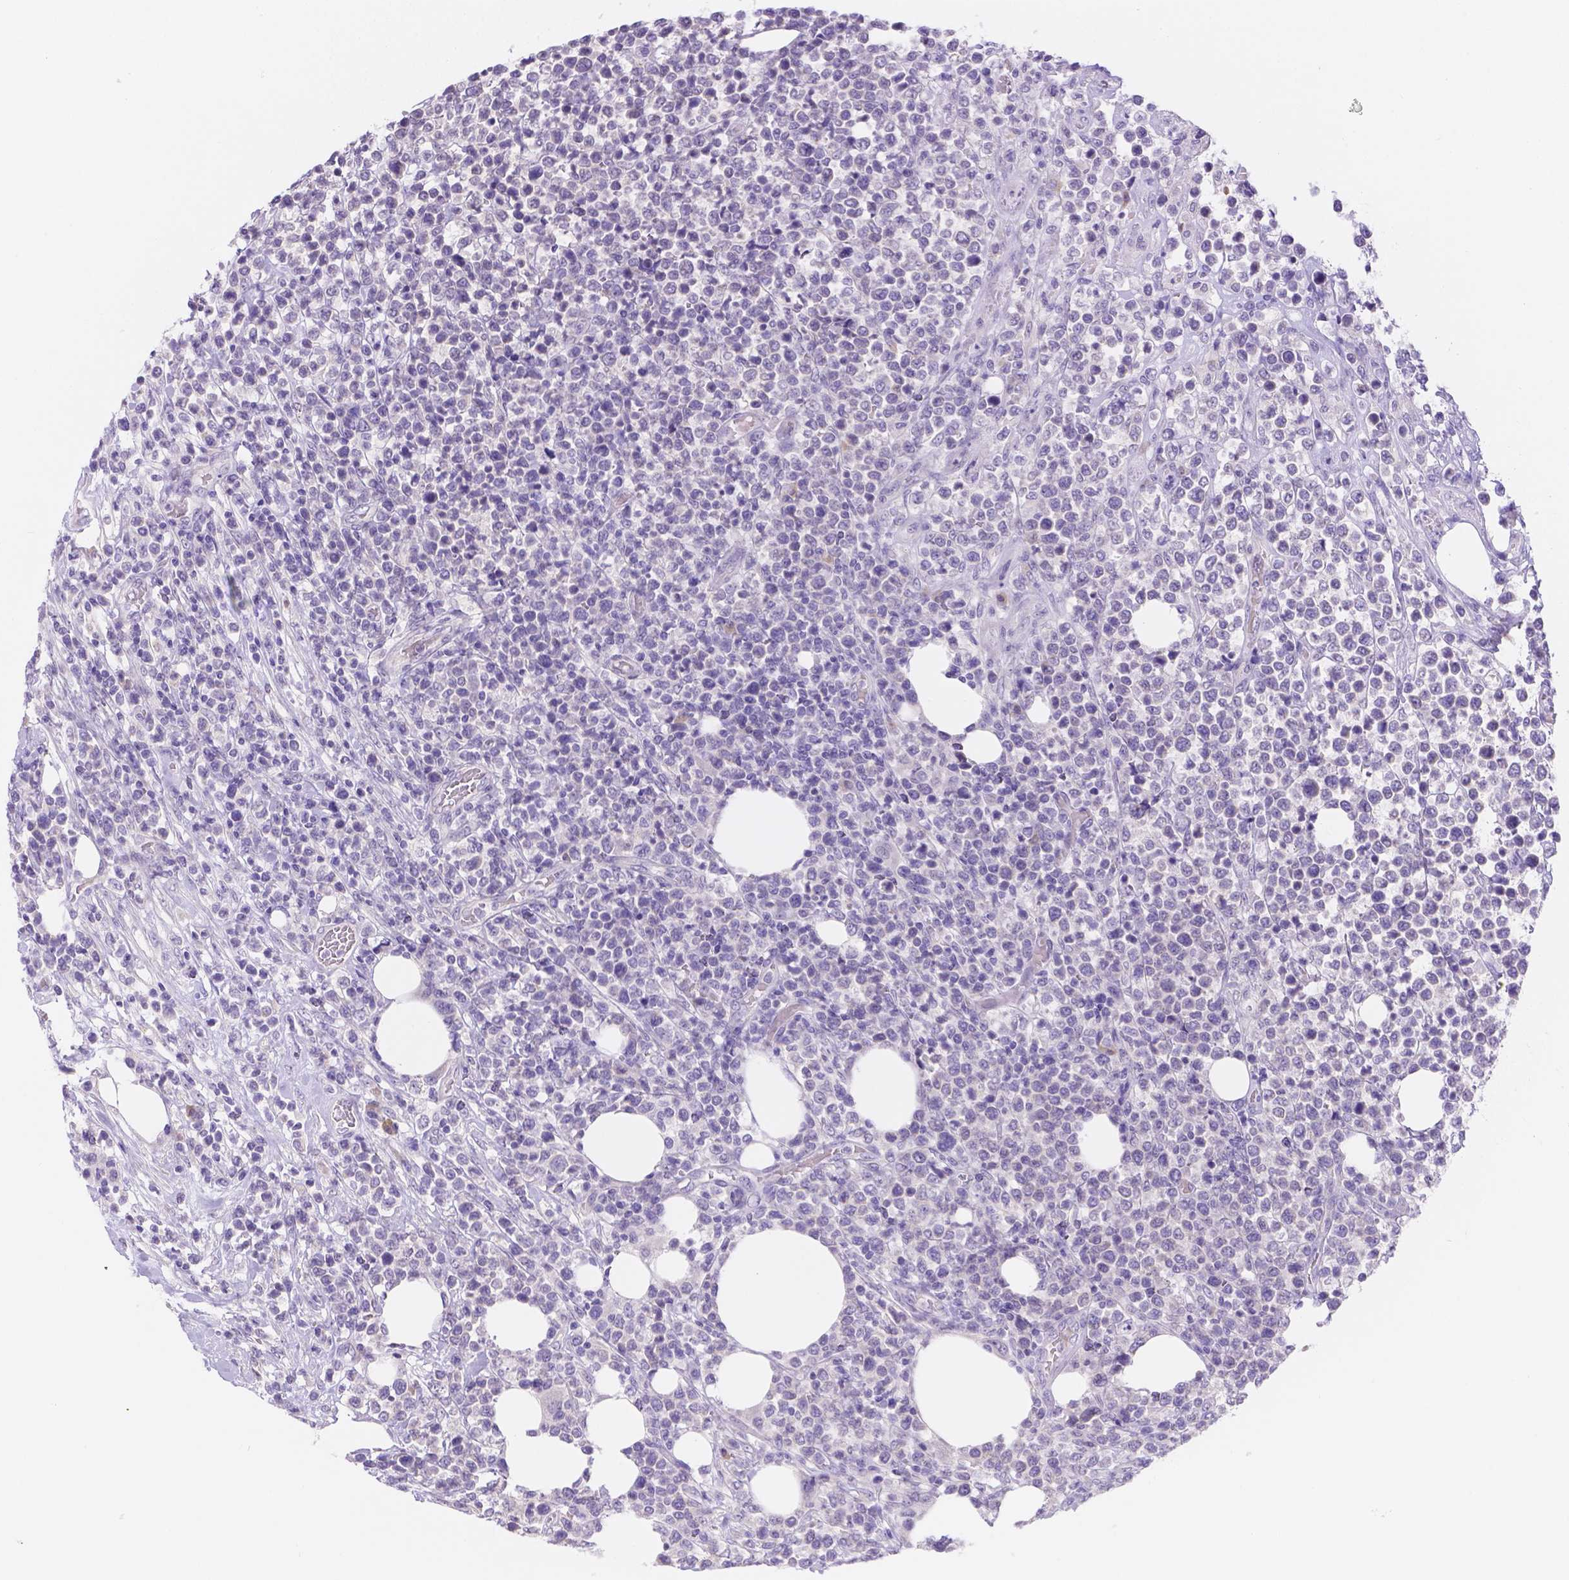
{"staining": {"intensity": "negative", "quantity": "none", "location": "none"}, "tissue": "lymphoma", "cell_type": "Tumor cells", "image_type": "cancer", "snomed": [{"axis": "morphology", "description": "Malignant lymphoma, non-Hodgkin's type, High grade"}, {"axis": "topography", "description": "Soft tissue"}], "caption": "A high-resolution histopathology image shows IHC staining of lymphoma, which reveals no significant expression in tumor cells.", "gene": "CD96", "patient": {"sex": "female", "age": 56}}